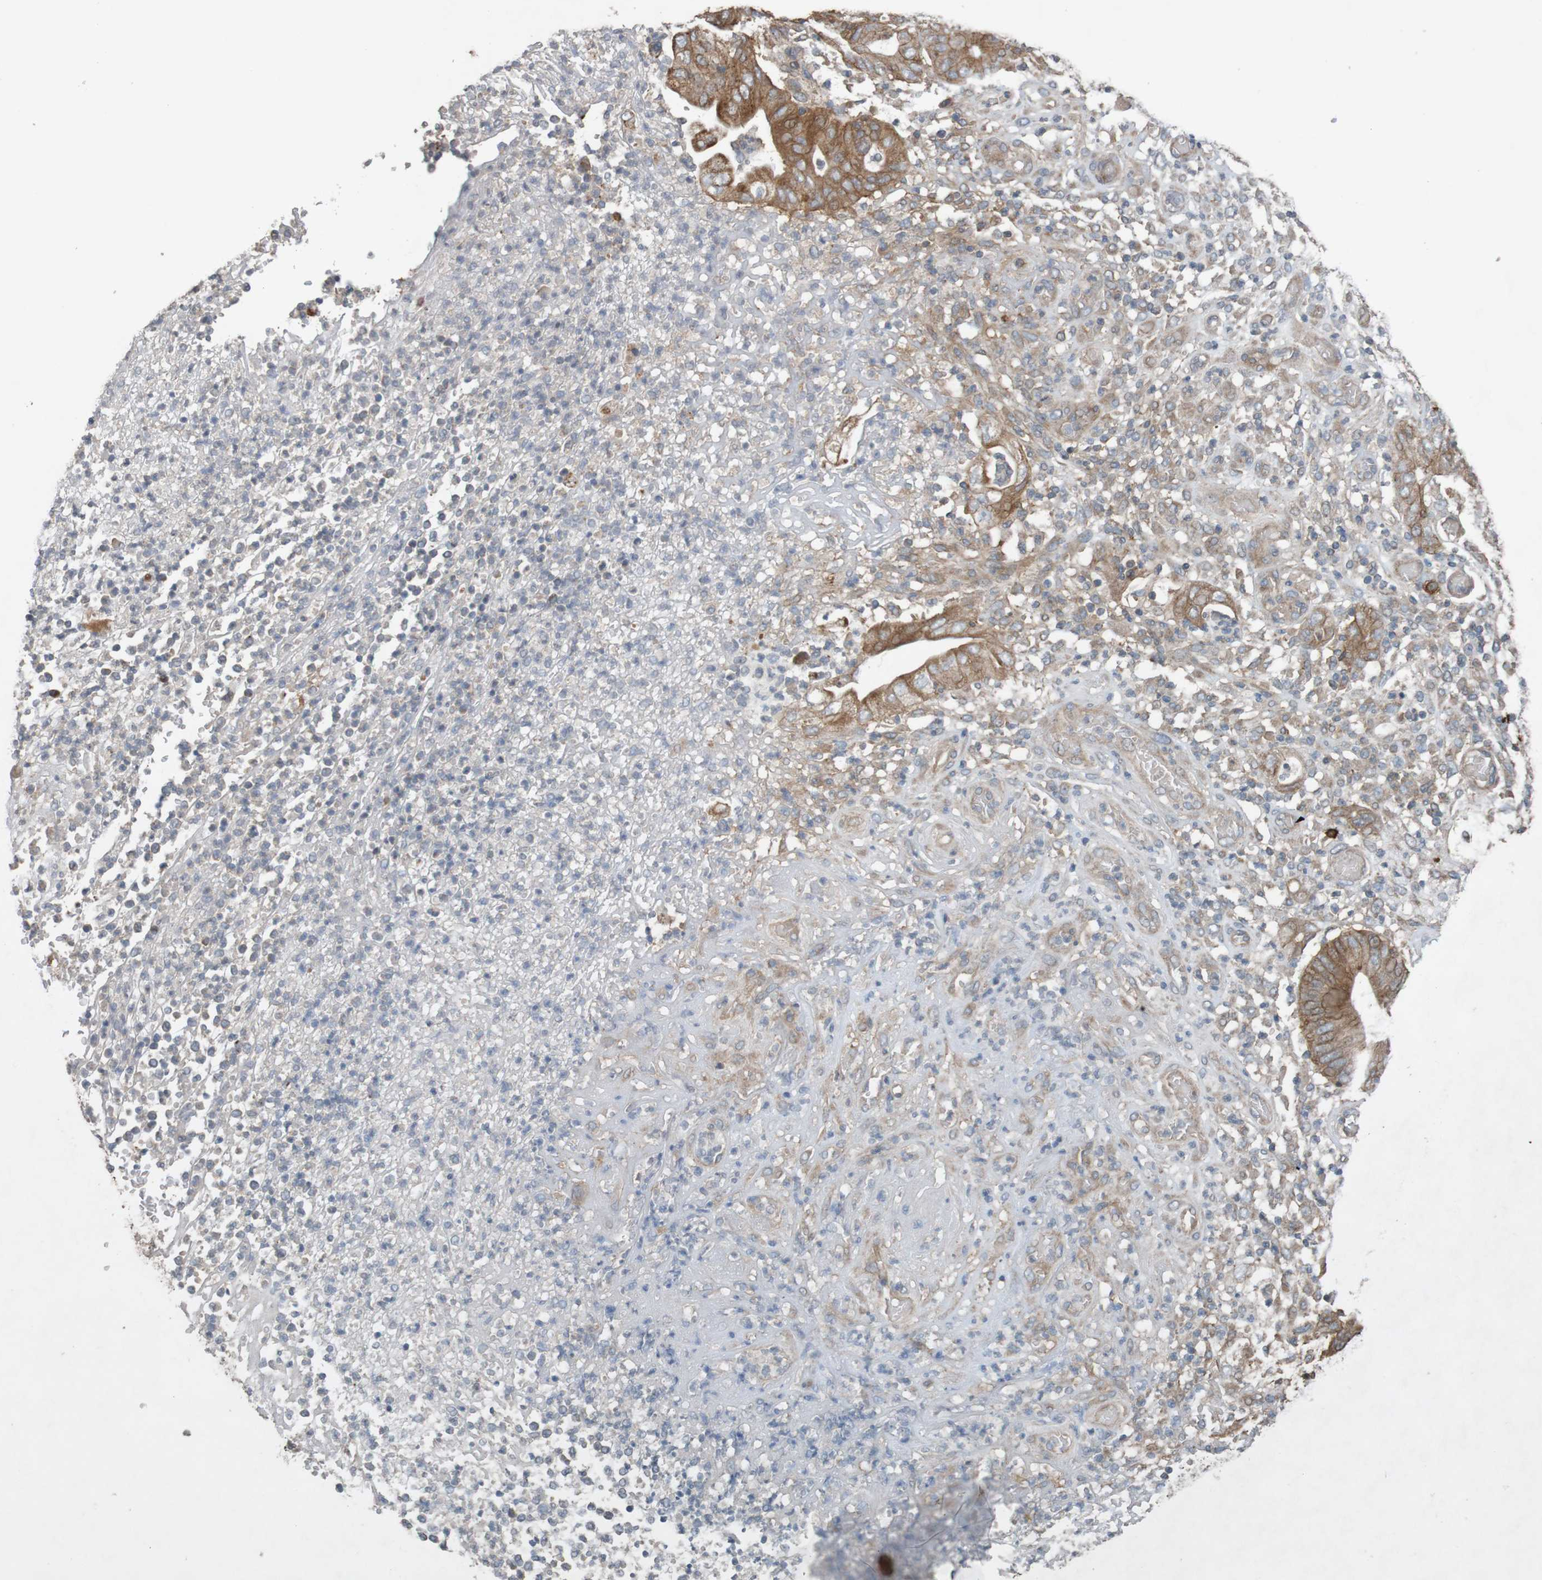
{"staining": {"intensity": "strong", "quantity": ">75%", "location": "cytoplasmic/membranous"}, "tissue": "stomach cancer", "cell_type": "Tumor cells", "image_type": "cancer", "snomed": [{"axis": "morphology", "description": "Adenocarcinoma, NOS"}, {"axis": "topography", "description": "Stomach"}], "caption": "Protein staining reveals strong cytoplasmic/membranous staining in approximately >75% of tumor cells in stomach cancer (adenocarcinoma).", "gene": "B3GAT2", "patient": {"sex": "female", "age": 73}}